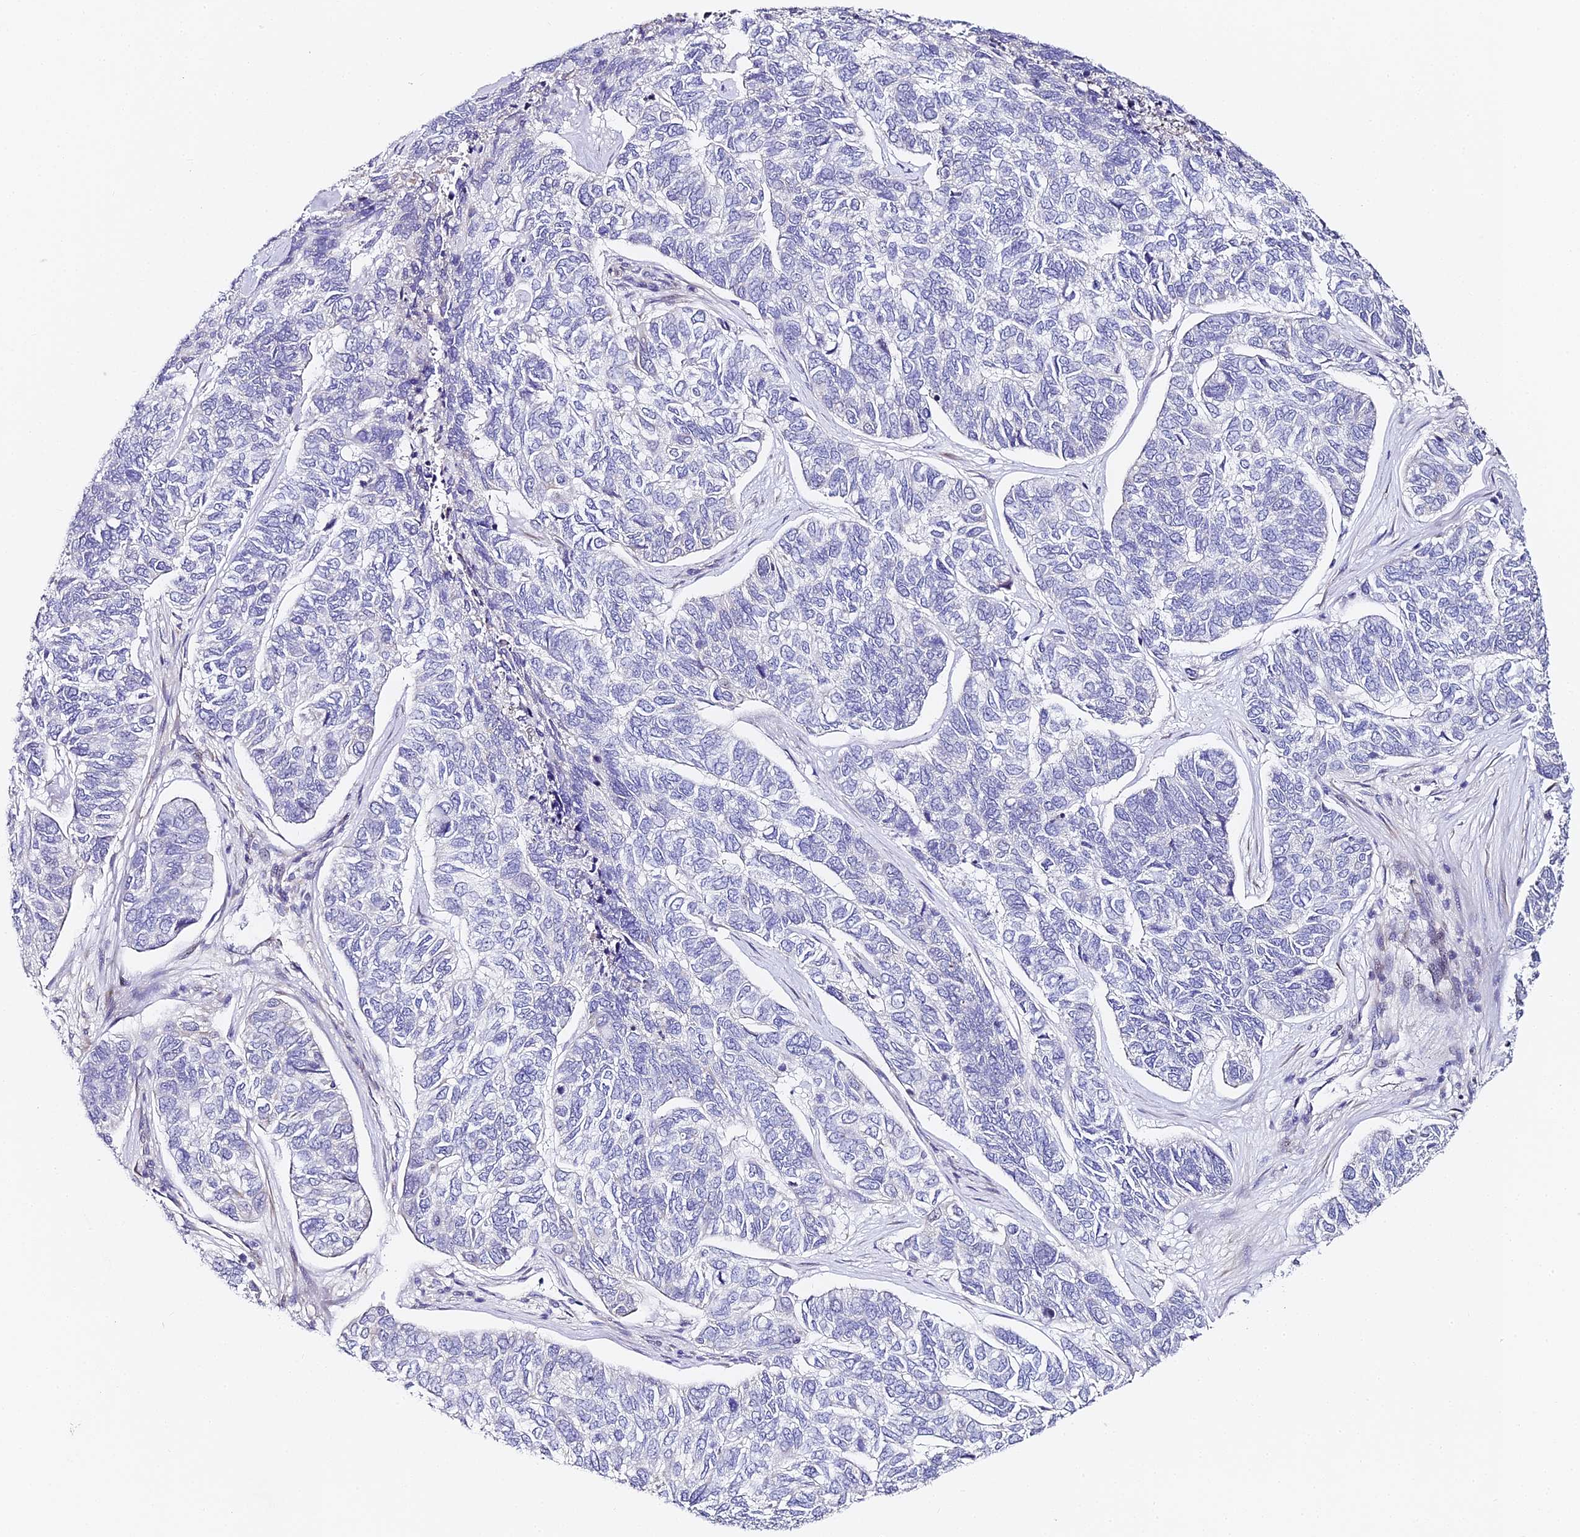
{"staining": {"intensity": "negative", "quantity": "none", "location": "none"}, "tissue": "skin cancer", "cell_type": "Tumor cells", "image_type": "cancer", "snomed": [{"axis": "morphology", "description": "Basal cell carcinoma"}, {"axis": "topography", "description": "Skin"}], "caption": "This is an immunohistochemistry micrograph of skin basal cell carcinoma. There is no staining in tumor cells.", "gene": "SERP1", "patient": {"sex": "female", "age": 65}}